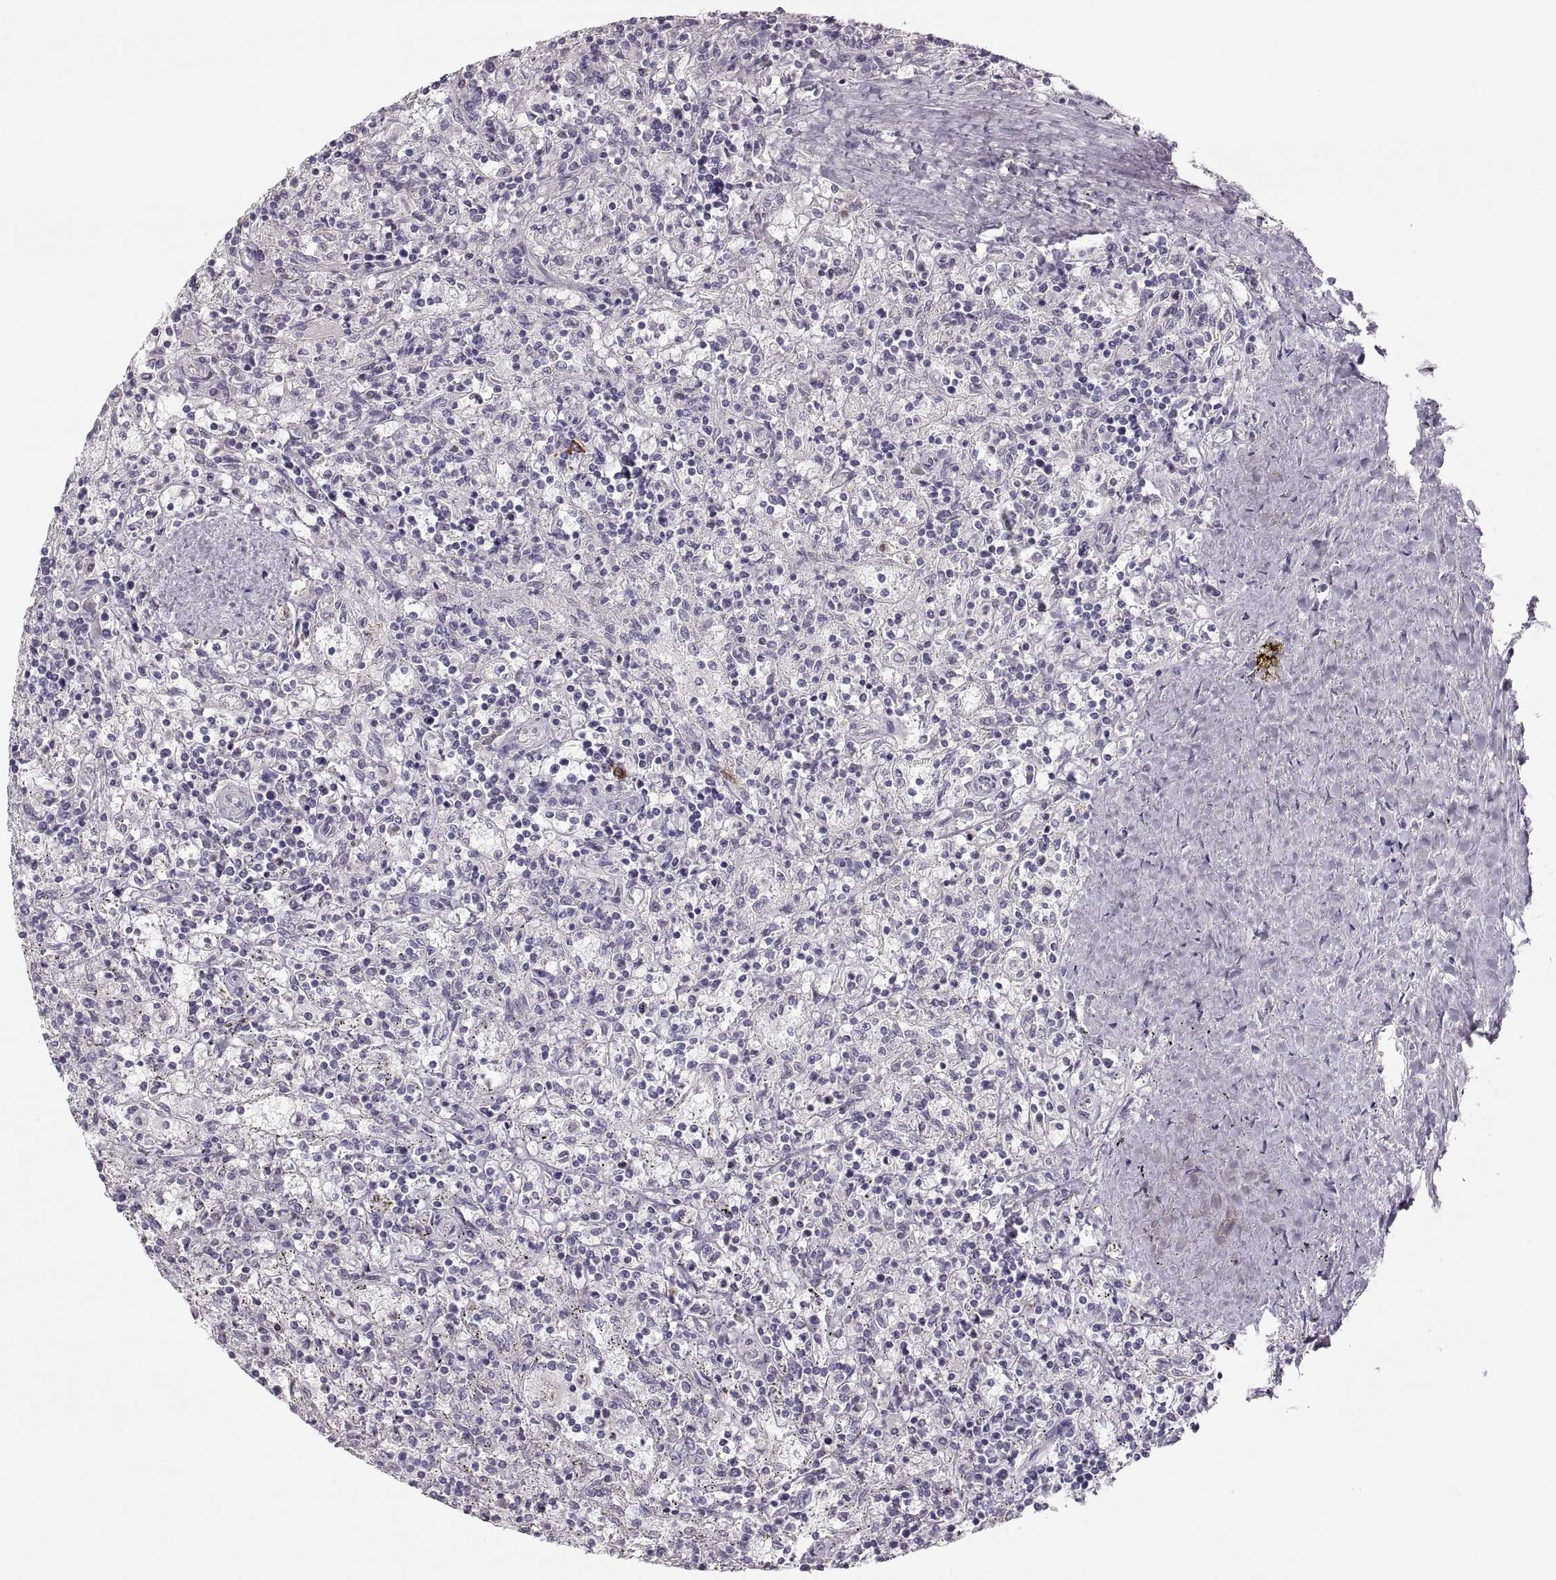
{"staining": {"intensity": "negative", "quantity": "none", "location": "none"}, "tissue": "lymphoma", "cell_type": "Tumor cells", "image_type": "cancer", "snomed": [{"axis": "morphology", "description": "Malignant lymphoma, non-Hodgkin's type, Low grade"}, {"axis": "topography", "description": "Spleen"}], "caption": "Histopathology image shows no protein expression in tumor cells of lymphoma tissue. The staining is performed using DAB brown chromogen with nuclei counter-stained in using hematoxylin.", "gene": "RUNDC3A", "patient": {"sex": "male", "age": 62}}